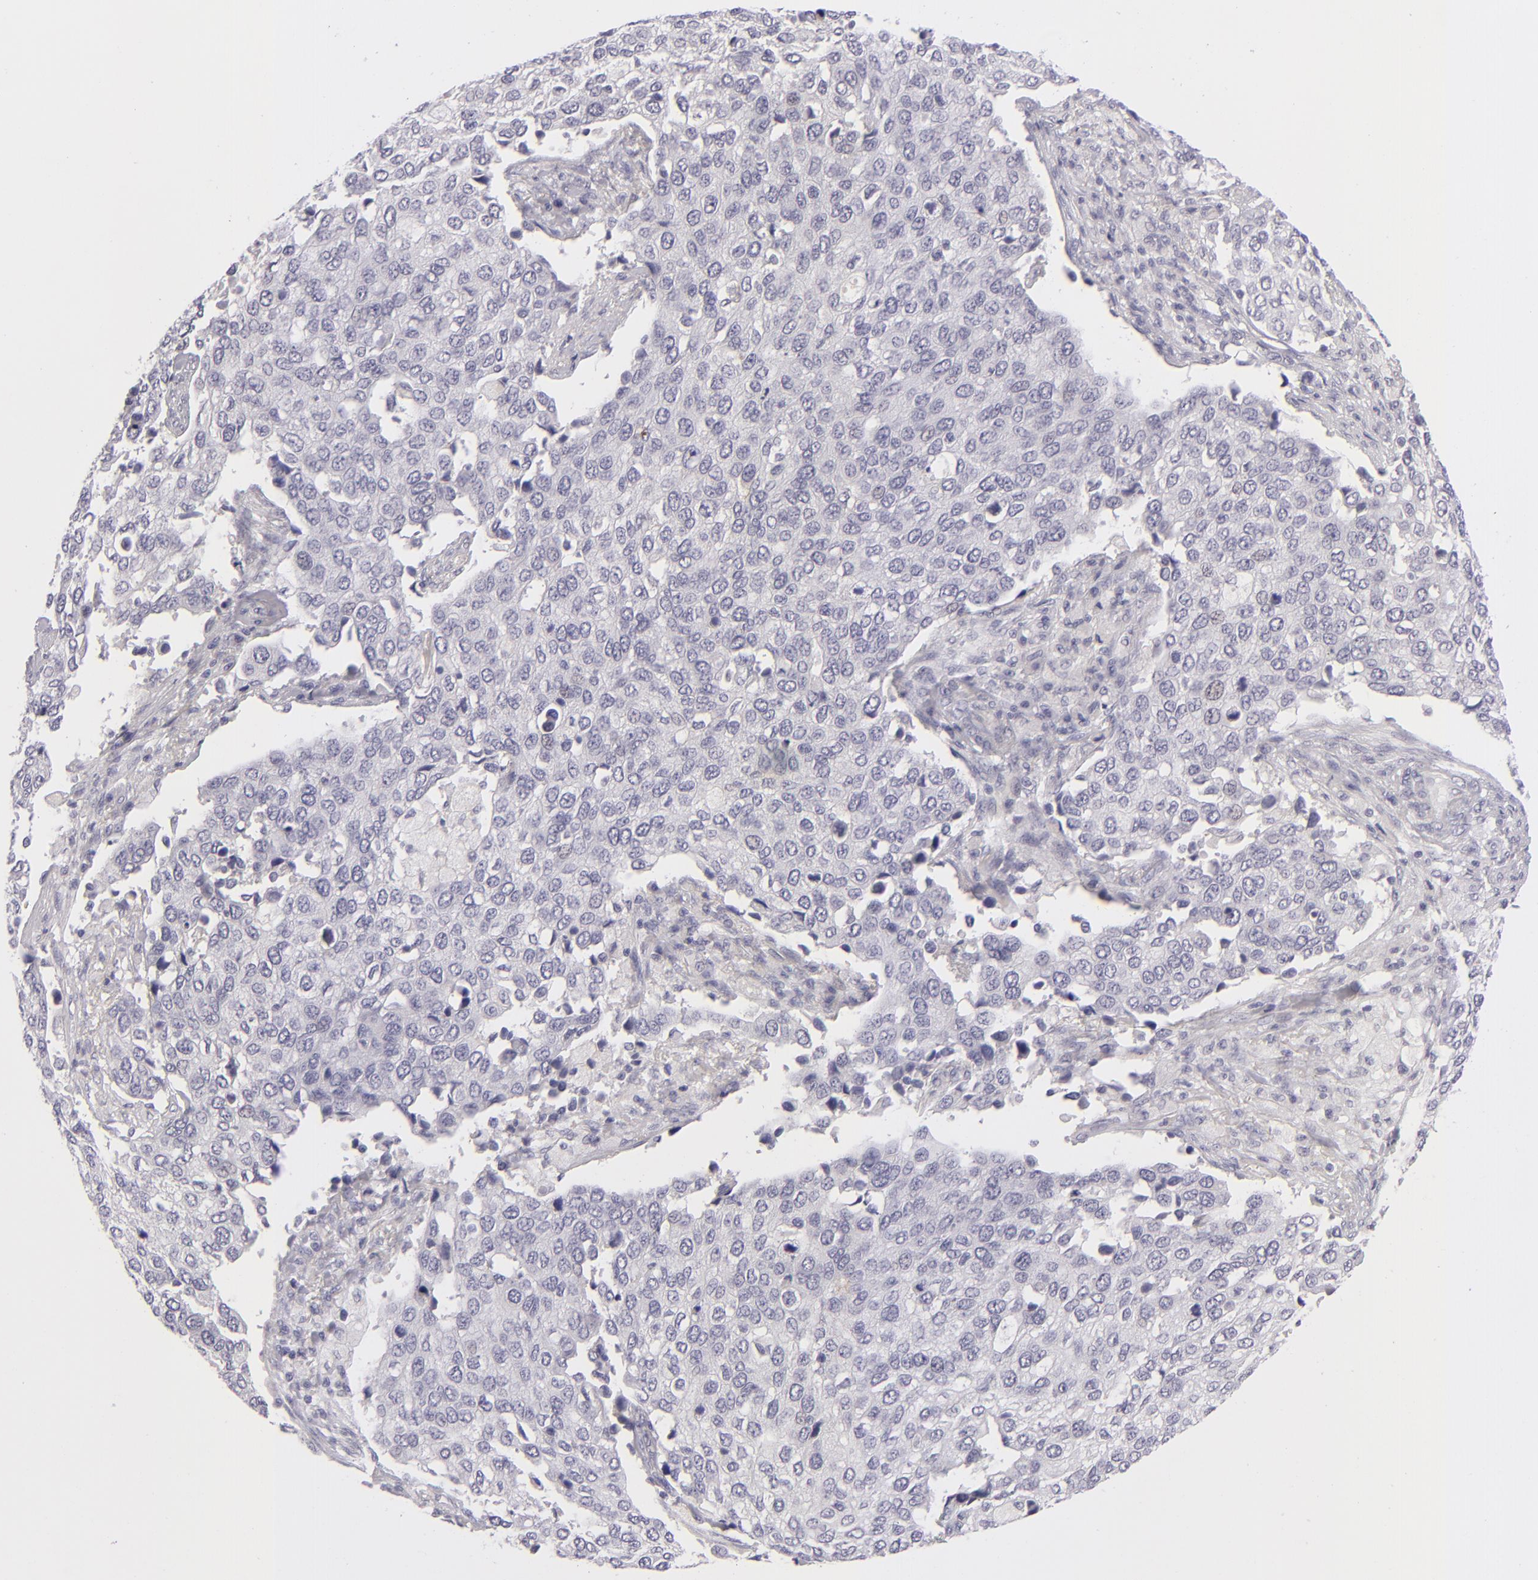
{"staining": {"intensity": "negative", "quantity": "none", "location": "none"}, "tissue": "cervical cancer", "cell_type": "Tumor cells", "image_type": "cancer", "snomed": [{"axis": "morphology", "description": "Squamous cell carcinoma, NOS"}, {"axis": "topography", "description": "Cervix"}], "caption": "The micrograph displays no significant expression in tumor cells of cervical cancer (squamous cell carcinoma).", "gene": "TNNC1", "patient": {"sex": "female", "age": 54}}